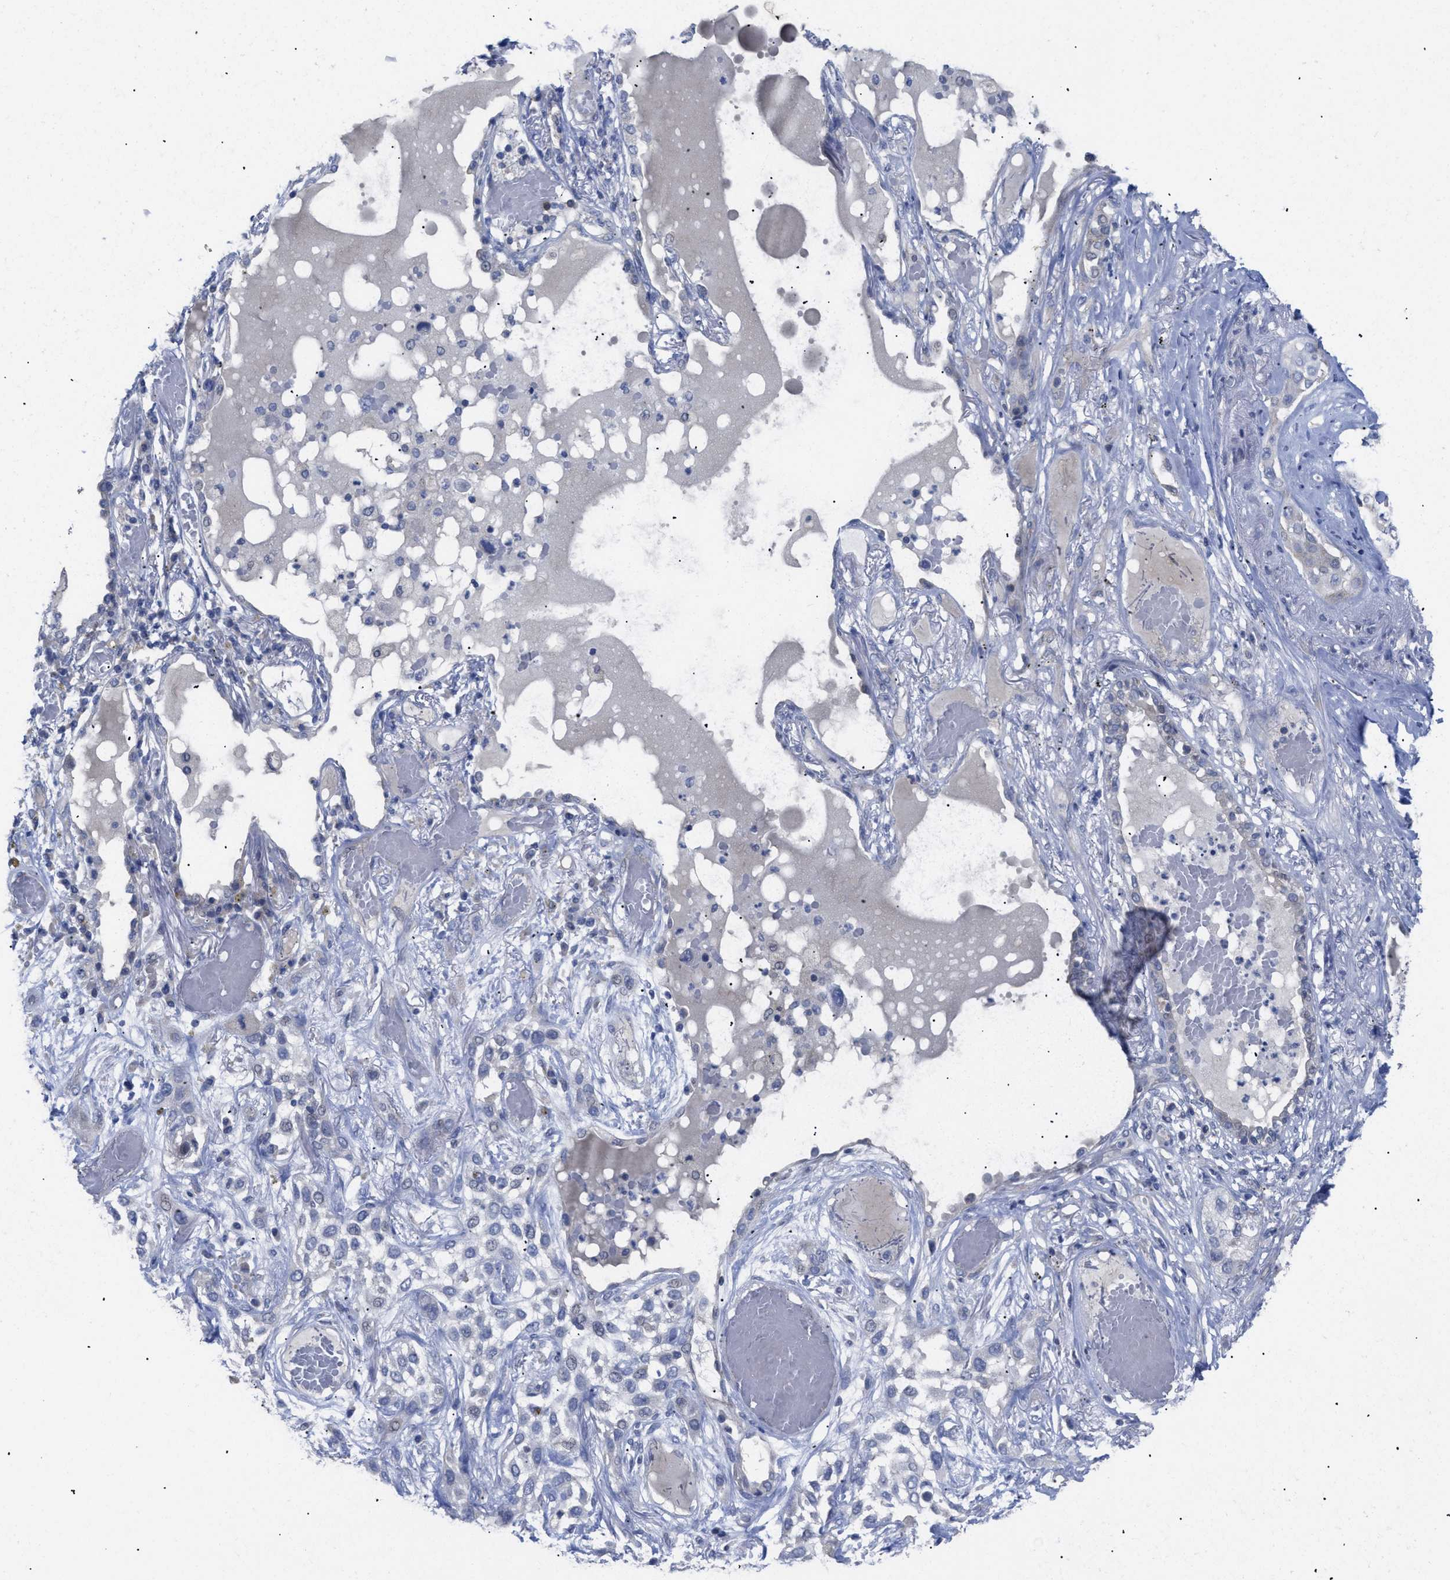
{"staining": {"intensity": "negative", "quantity": "none", "location": "none"}, "tissue": "lung cancer", "cell_type": "Tumor cells", "image_type": "cancer", "snomed": [{"axis": "morphology", "description": "Squamous cell carcinoma, NOS"}, {"axis": "topography", "description": "Lung"}], "caption": "Human lung cancer stained for a protein using IHC exhibits no staining in tumor cells.", "gene": "CAV3", "patient": {"sex": "male", "age": 71}}